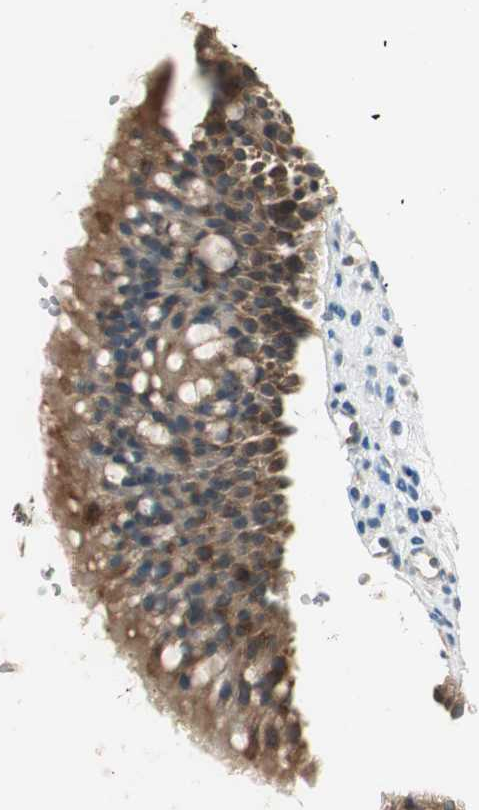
{"staining": {"intensity": "moderate", "quantity": ">75%", "location": "cytoplasmic/membranous"}, "tissue": "nasopharynx", "cell_type": "Respiratory epithelial cells", "image_type": "normal", "snomed": [{"axis": "morphology", "description": "Normal tissue, NOS"}, {"axis": "topography", "description": "Nasopharynx"}], "caption": "Immunohistochemistry staining of unremarkable nasopharynx, which reveals medium levels of moderate cytoplasmic/membranous expression in about >75% of respiratory epithelial cells indicating moderate cytoplasmic/membranous protein positivity. The staining was performed using DAB (3,3'-diaminobenzidine) (brown) for protein detection and nuclei were counterstained in hematoxylin (blue).", "gene": "IPO5", "patient": {"sex": "female", "age": 54}}